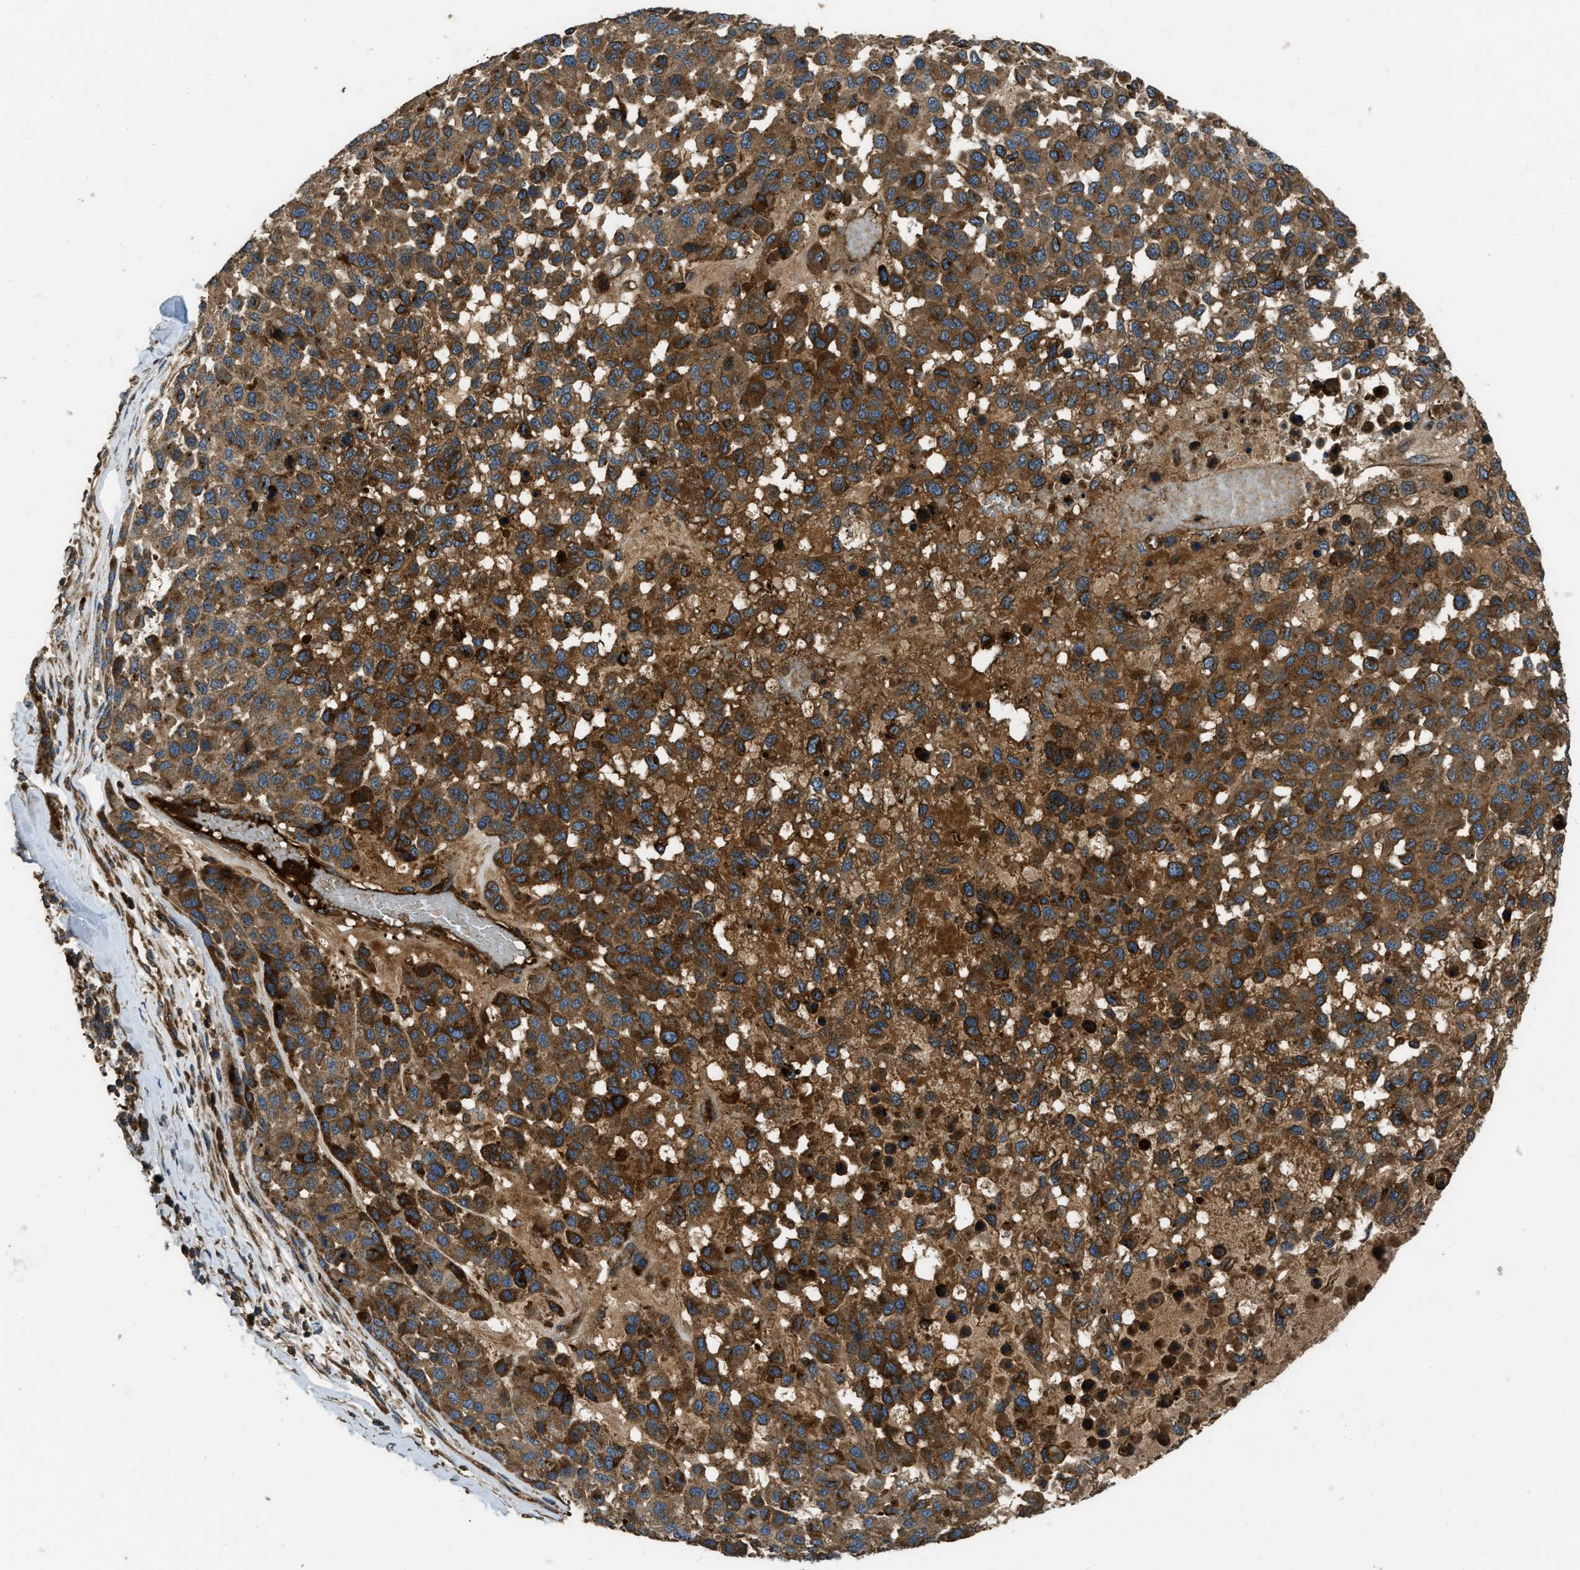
{"staining": {"intensity": "strong", "quantity": ">75%", "location": "cytoplasmic/membranous"}, "tissue": "melanoma", "cell_type": "Tumor cells", "image_type": "cancer", "snomed": [{"axis": "morphology", "description": "Malignant melanoma, NOS"}, {"axis": "topography", "description": "Skin"}], "caption": "An immunohistochemistry (IHC) histopathology image of neoplastic tissue is shown. Protein staining in brown shows strong cytoplasmic/membranous positivity in melanoma within tumor cells.", "gene": "GGH", "patient": {"sex": "male", "age": 62}}